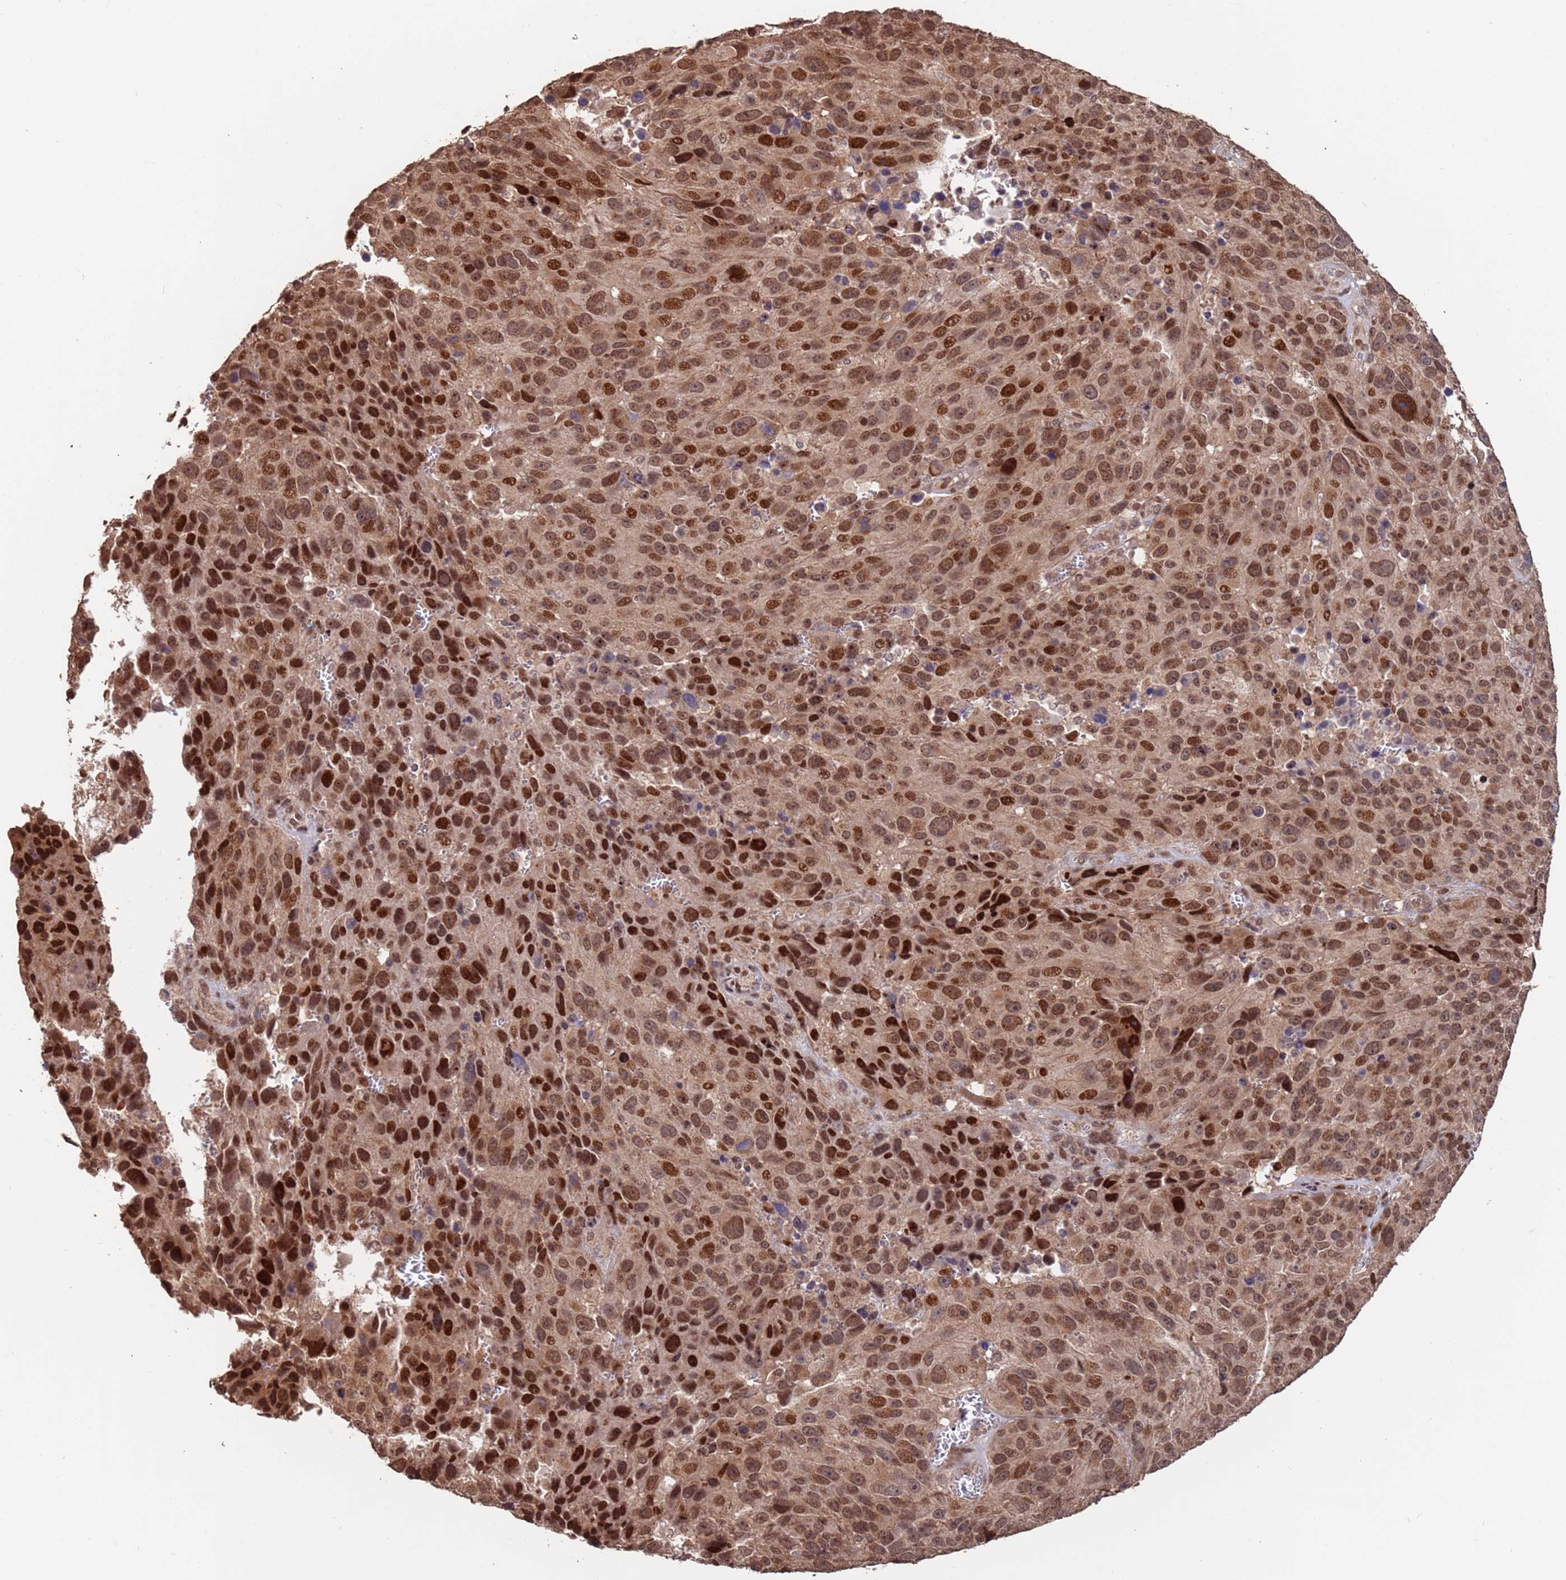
{"staining": {"intensity": "strong", "quantity": ">75%", "location": "cytoplasmic/membranous"}, "tissue": "melanoma", "cell_type": "Tumor cells", "image_type": "cancer", "snomed": [{"axis": "morphology", "description": "Malignant melanoma, NOS"}, {"axis": "topography", "description": "Skin"}], "caption": "A brown stain highlights strong cytoplasmic/membranous staining of a protein in melanoma tumor cells.", "gene": "PRR7", "patient": {"sex": "male", "age": 84}}